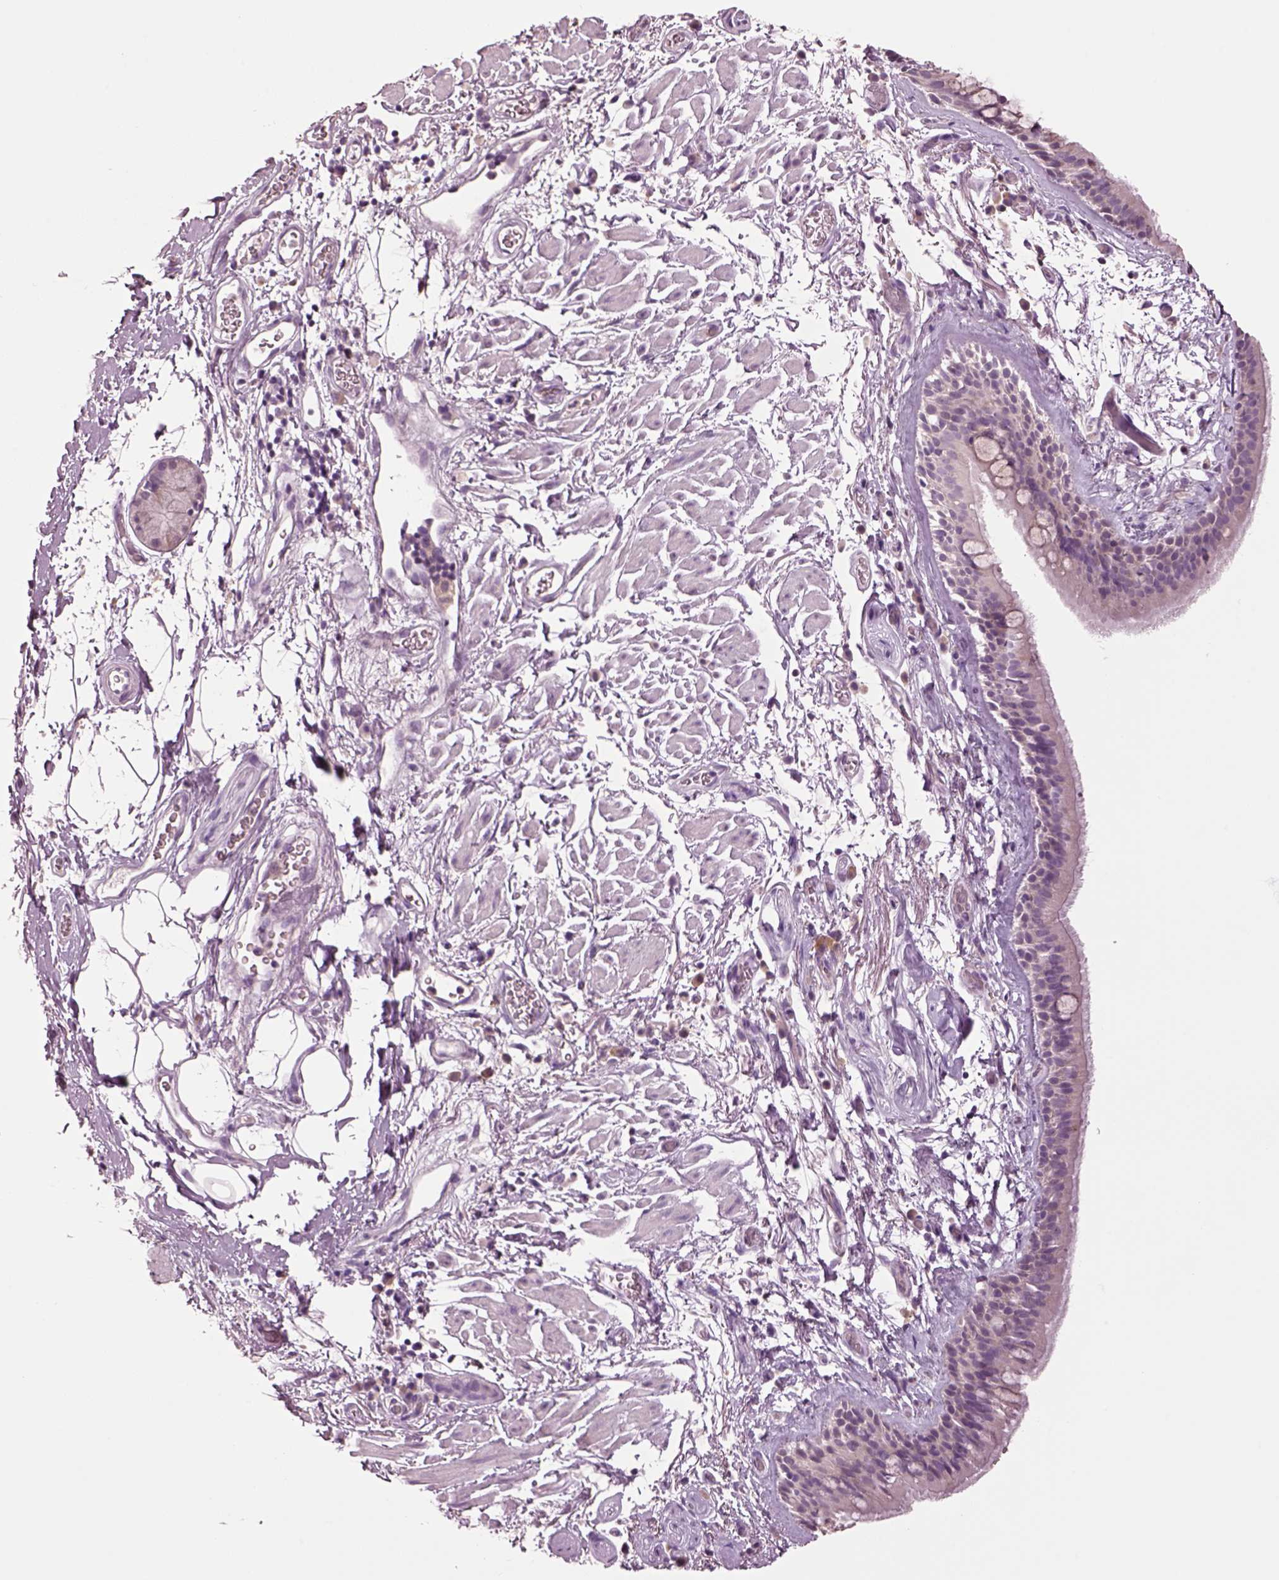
{"staining": {"intensity": "negative", "quantity": "none", "location": "none"}, "tissue": "bronchus", "cell_type": "Respiratory epithelial cells", "image_type": "normal", "snomed": [{"axis": "morphology", "description": "Normal tissue, NOS"}, {"axis": "topography", "description": "Cartilage tissue"}, {"axis": "topography", "description": "Bronchus"}], "caption": "Micrograph shows no significant protein staining in respiratory epithelial cells of normal bronchus. Nuclei are stained in blue.", "gene": "CLPSL1", "patient": {"sex": "male", "age": 58}}